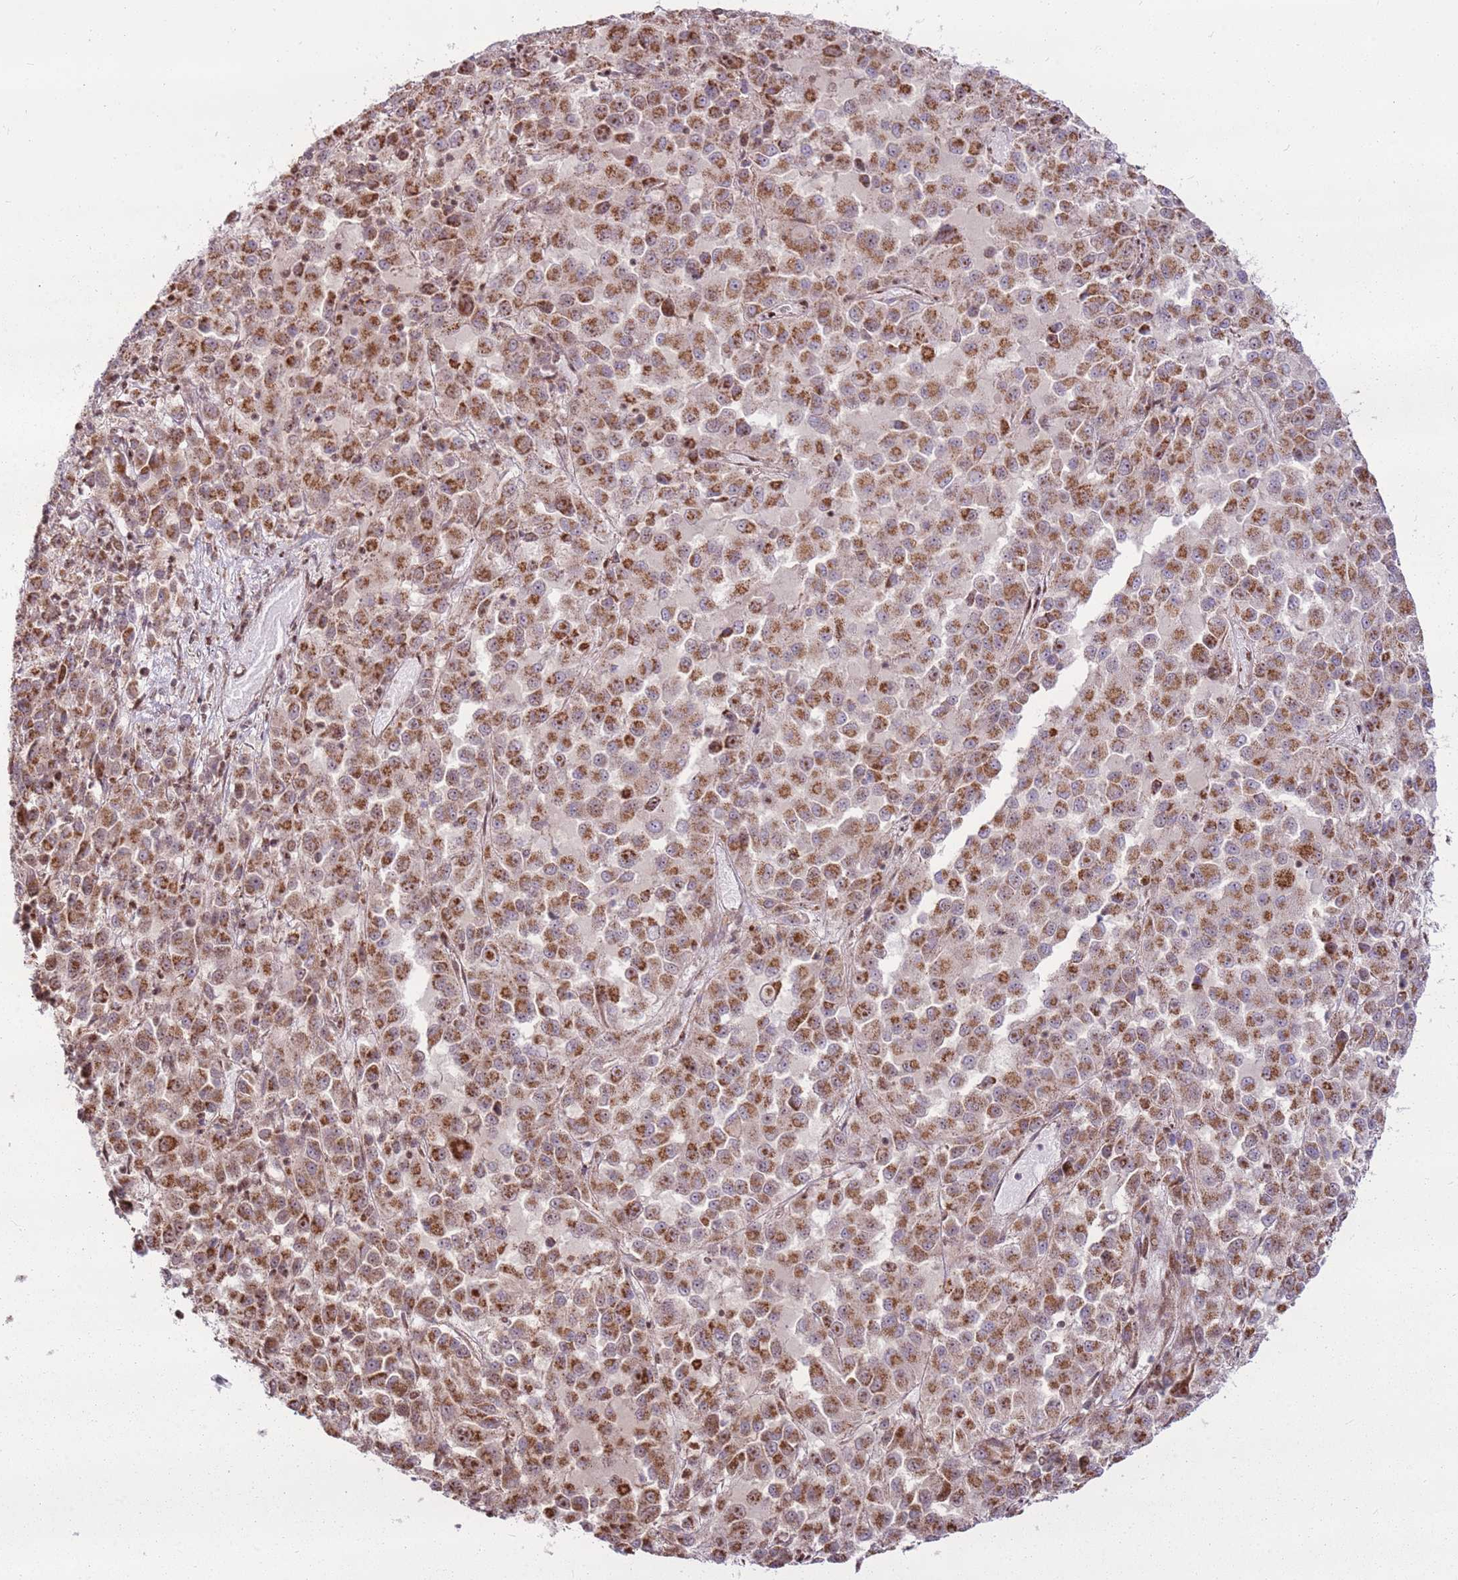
{"staining": {"intensity": "moderate", "quantity": ">75%", "location": "cytoplasmic/membranous"}, "tissue": "melanoma", "cell_type": "Tumor cells", "image_type": "cancer", "snomed": [{"axis": "morphology", "description": "Malignant melanoma, Metastatic site"}, {"axis": "topography", "description": "Lung"}], "caption": "DAB (3,3'-diaminobenzidine) immunohistochemical staining of malignant melanoma (metastatic site) demonstrates moderate cytoplasmic/membranous protein staining in about >75% of tumor cells.", "gene": "PCTP", "patient": {"sex": "male", "age": 64}}